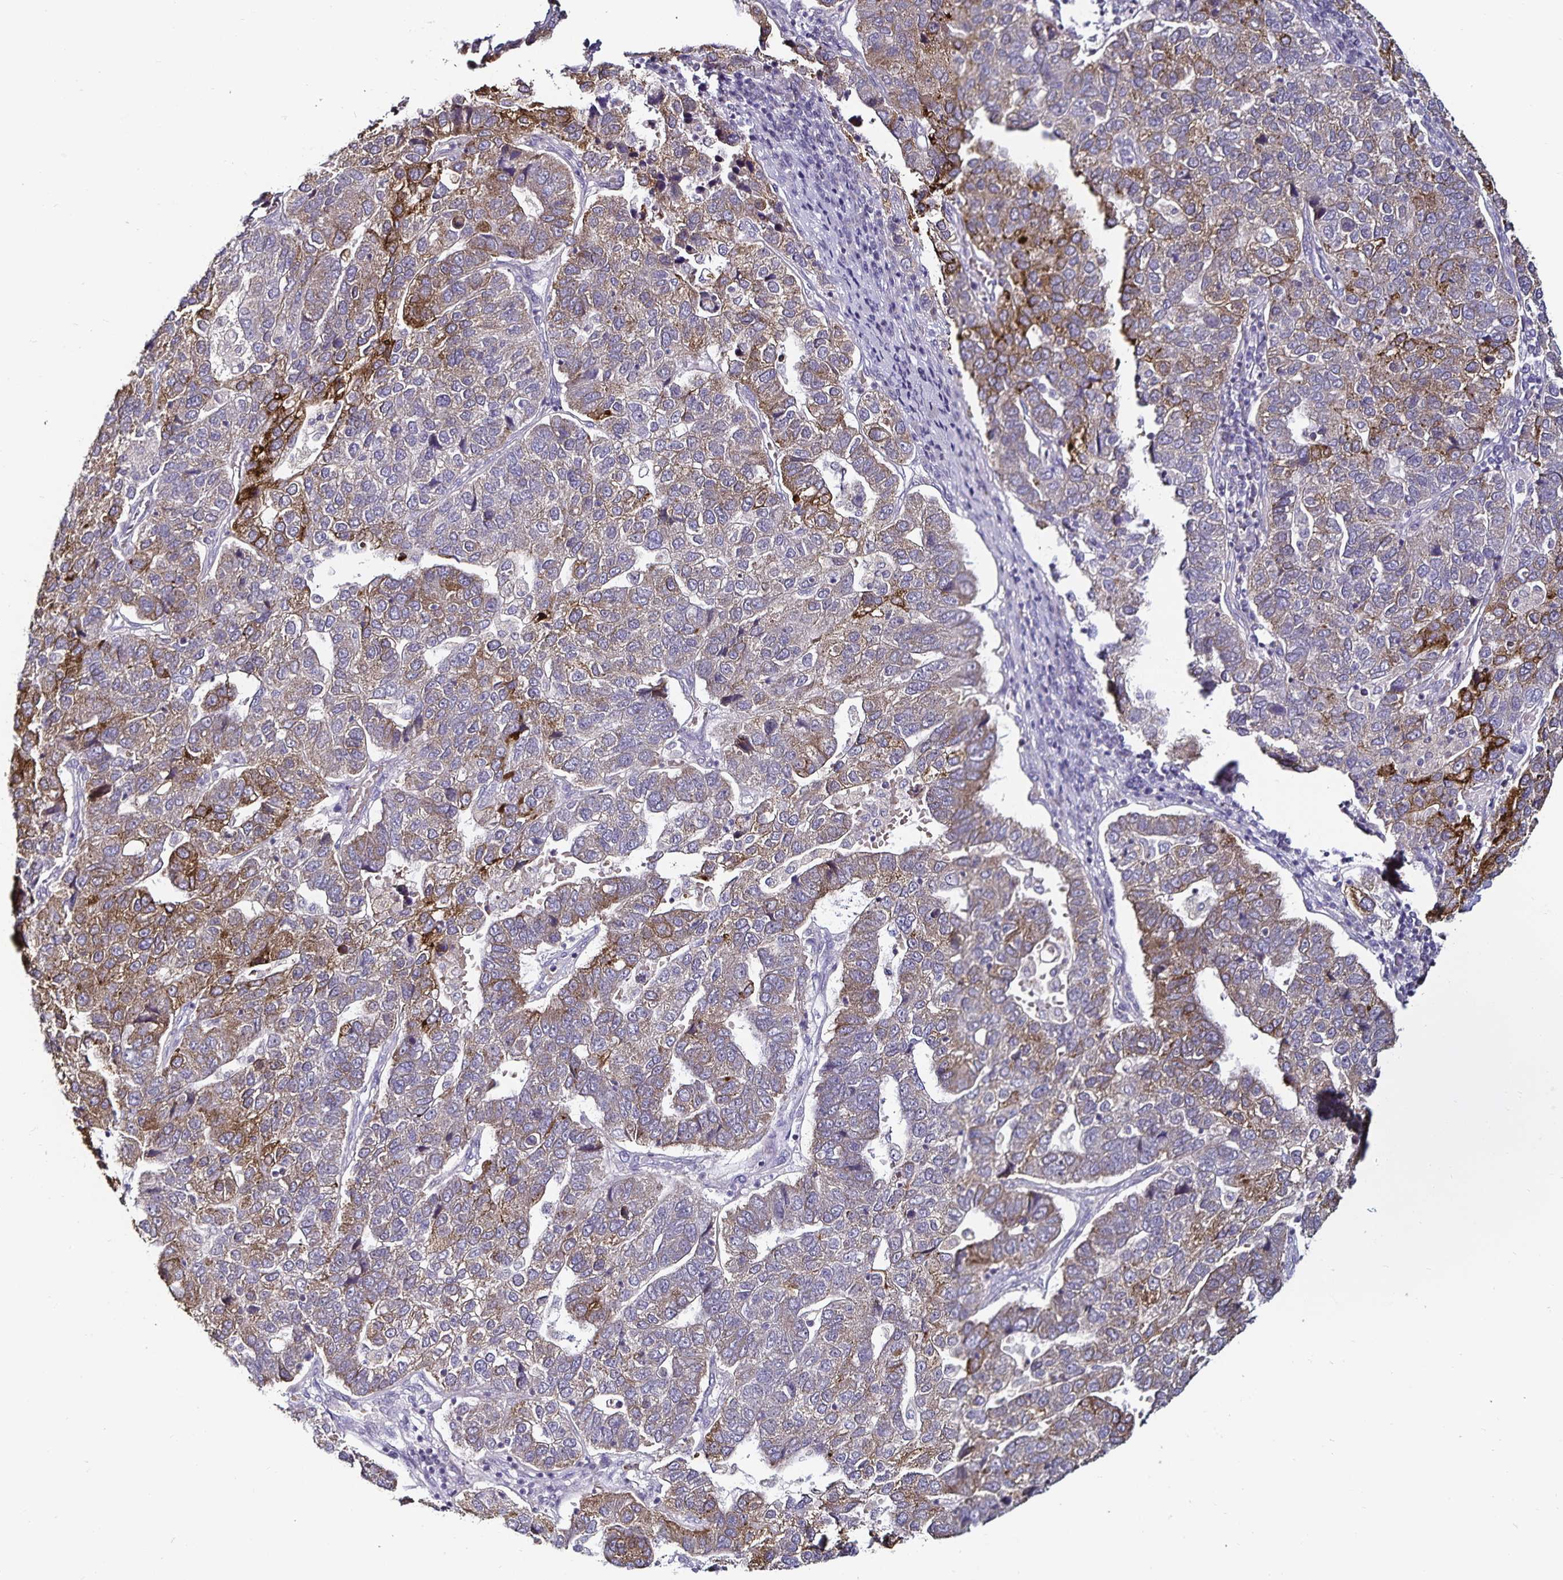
{"staining": {"intensity": "moderate", "quantity": "25%-75%", "location": "cytoplasmic/membranous"}, "tissue": "pancreatic cancer", "cell_type": "Tumor cells", "image_type": "cancer", "snomed": [{"axis": "morphology", "description": "Adenocarcinoma, NOS"}, {"axis": "topography", "description": "Pancreas"}], "caption": "High-power microscopy captured an immunohistochemistry micrograph of adenocarcinoma (pancreatic), revealing moderate cytoplasmic/membranous expression in about 25%-75% of tumor cells.", "gene": "ACSL5", "patient": {"sex": "female", "age": 61}}